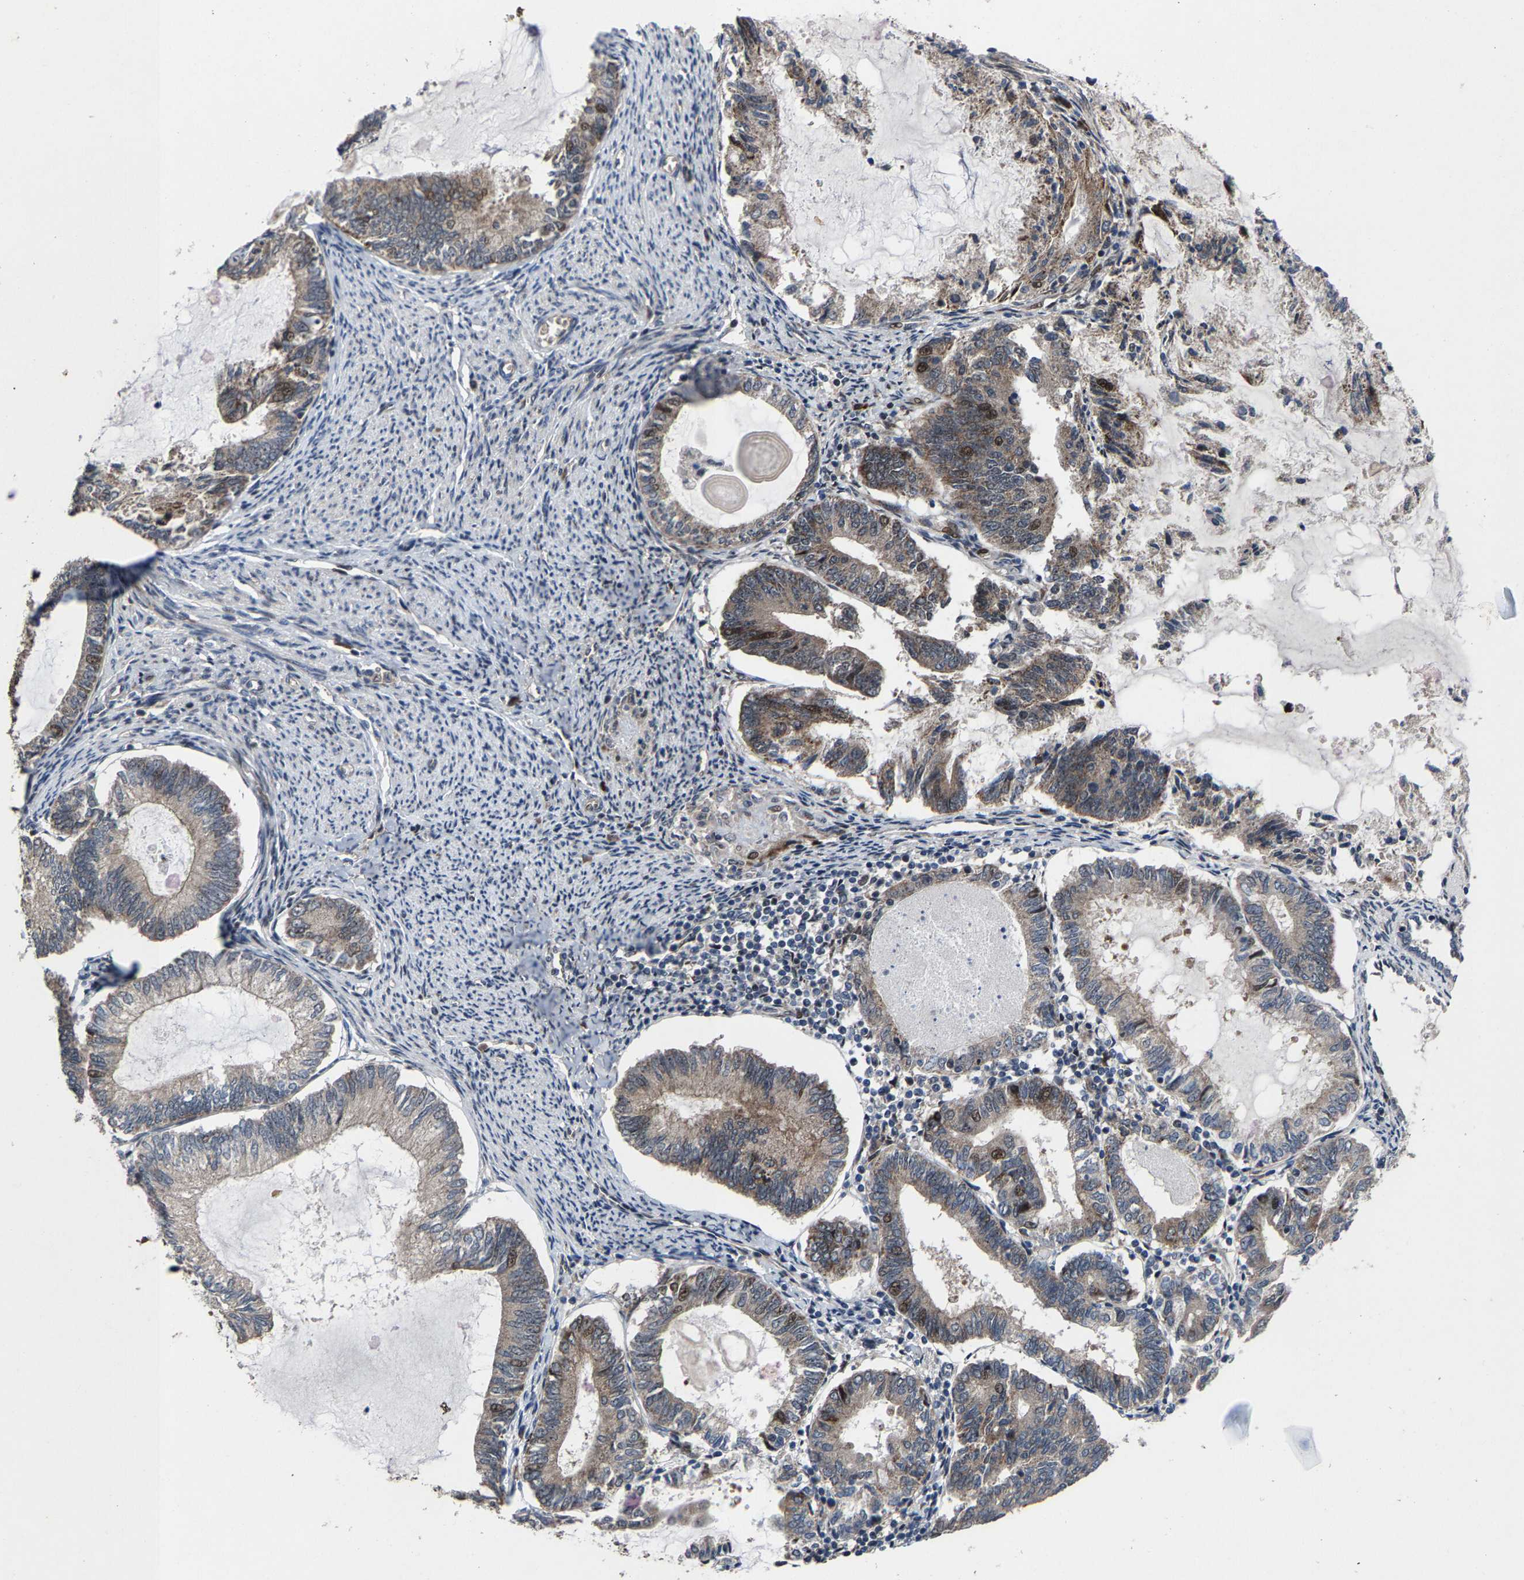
{"staining": {"intensity": "moderate", "quantity": "25%-75%", "location": "cytoplasmic/membranous,nuclear"}, "tissue": "endometrial cancer", "cell_type": "Tumor cells", "image_type": "cancer", "snomed": [{"axis": "morphology", "description": "Adenocarcinoma, NOS"}, {"axis": "topography", "description": "Endometrium"}], "caption": "Protein staining of endometrial cancer tissue displays moderate cytoplasmic/membranous and nuclear staining in approximately 25%-75% of tumor cells.", "gene": "HAUS6", "patient": {"sex": "female", "age": 86}}